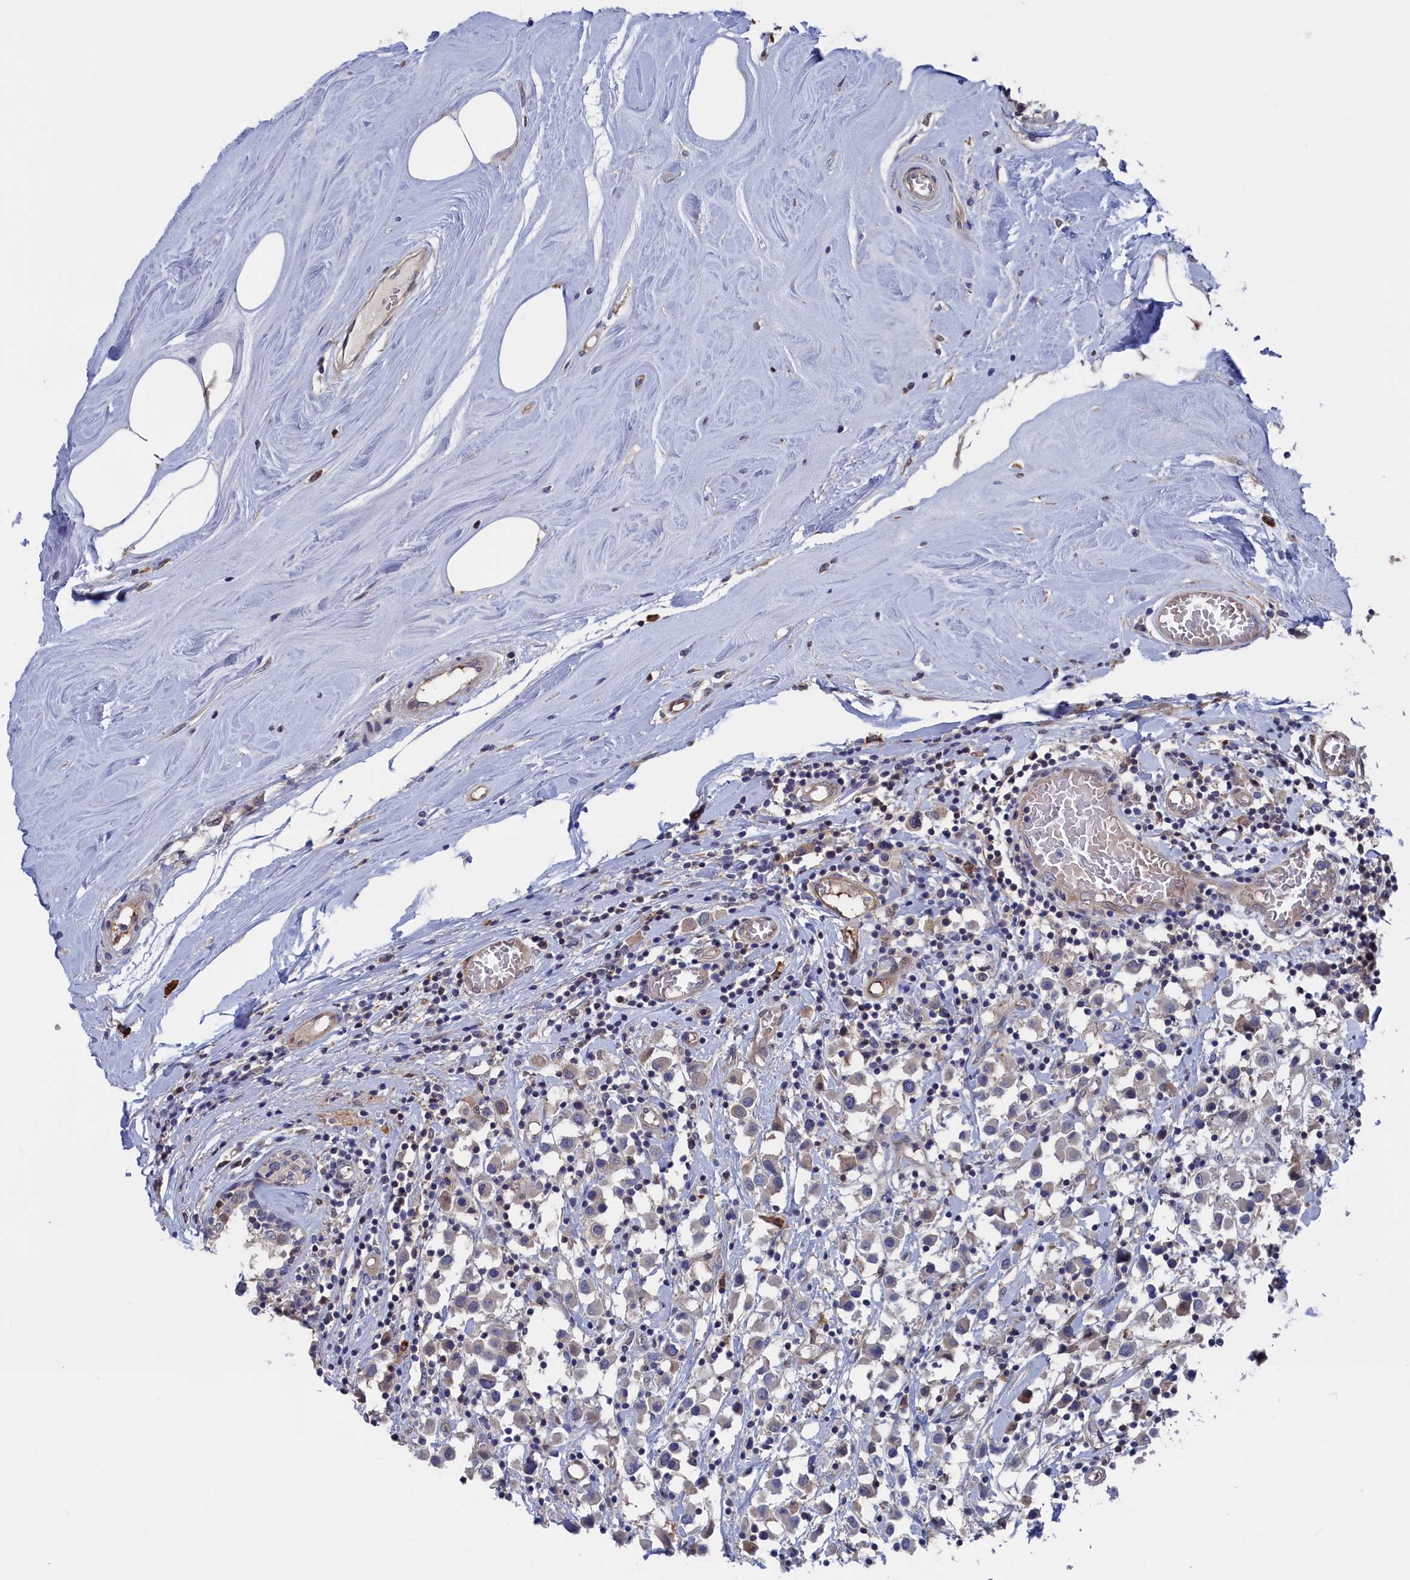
{"staining": {"intensity": "weak", "quantity": "<25%", "location": "cytoplasmic/membranous"}, "tissue": "breast cancer", "cell_type": "Tumor cells", "image_type": "cancer", "snomed": [{"axis": "morphology", "description": "Duct carcinoma"}, {"axis": "topography", "description": "Breast"}], "caption": "Micrograph shows no significant protein positivity in tumor cells of breast cancer.", "gene": "NUTF2", "patient": {"sex": "female", "age": 61}}